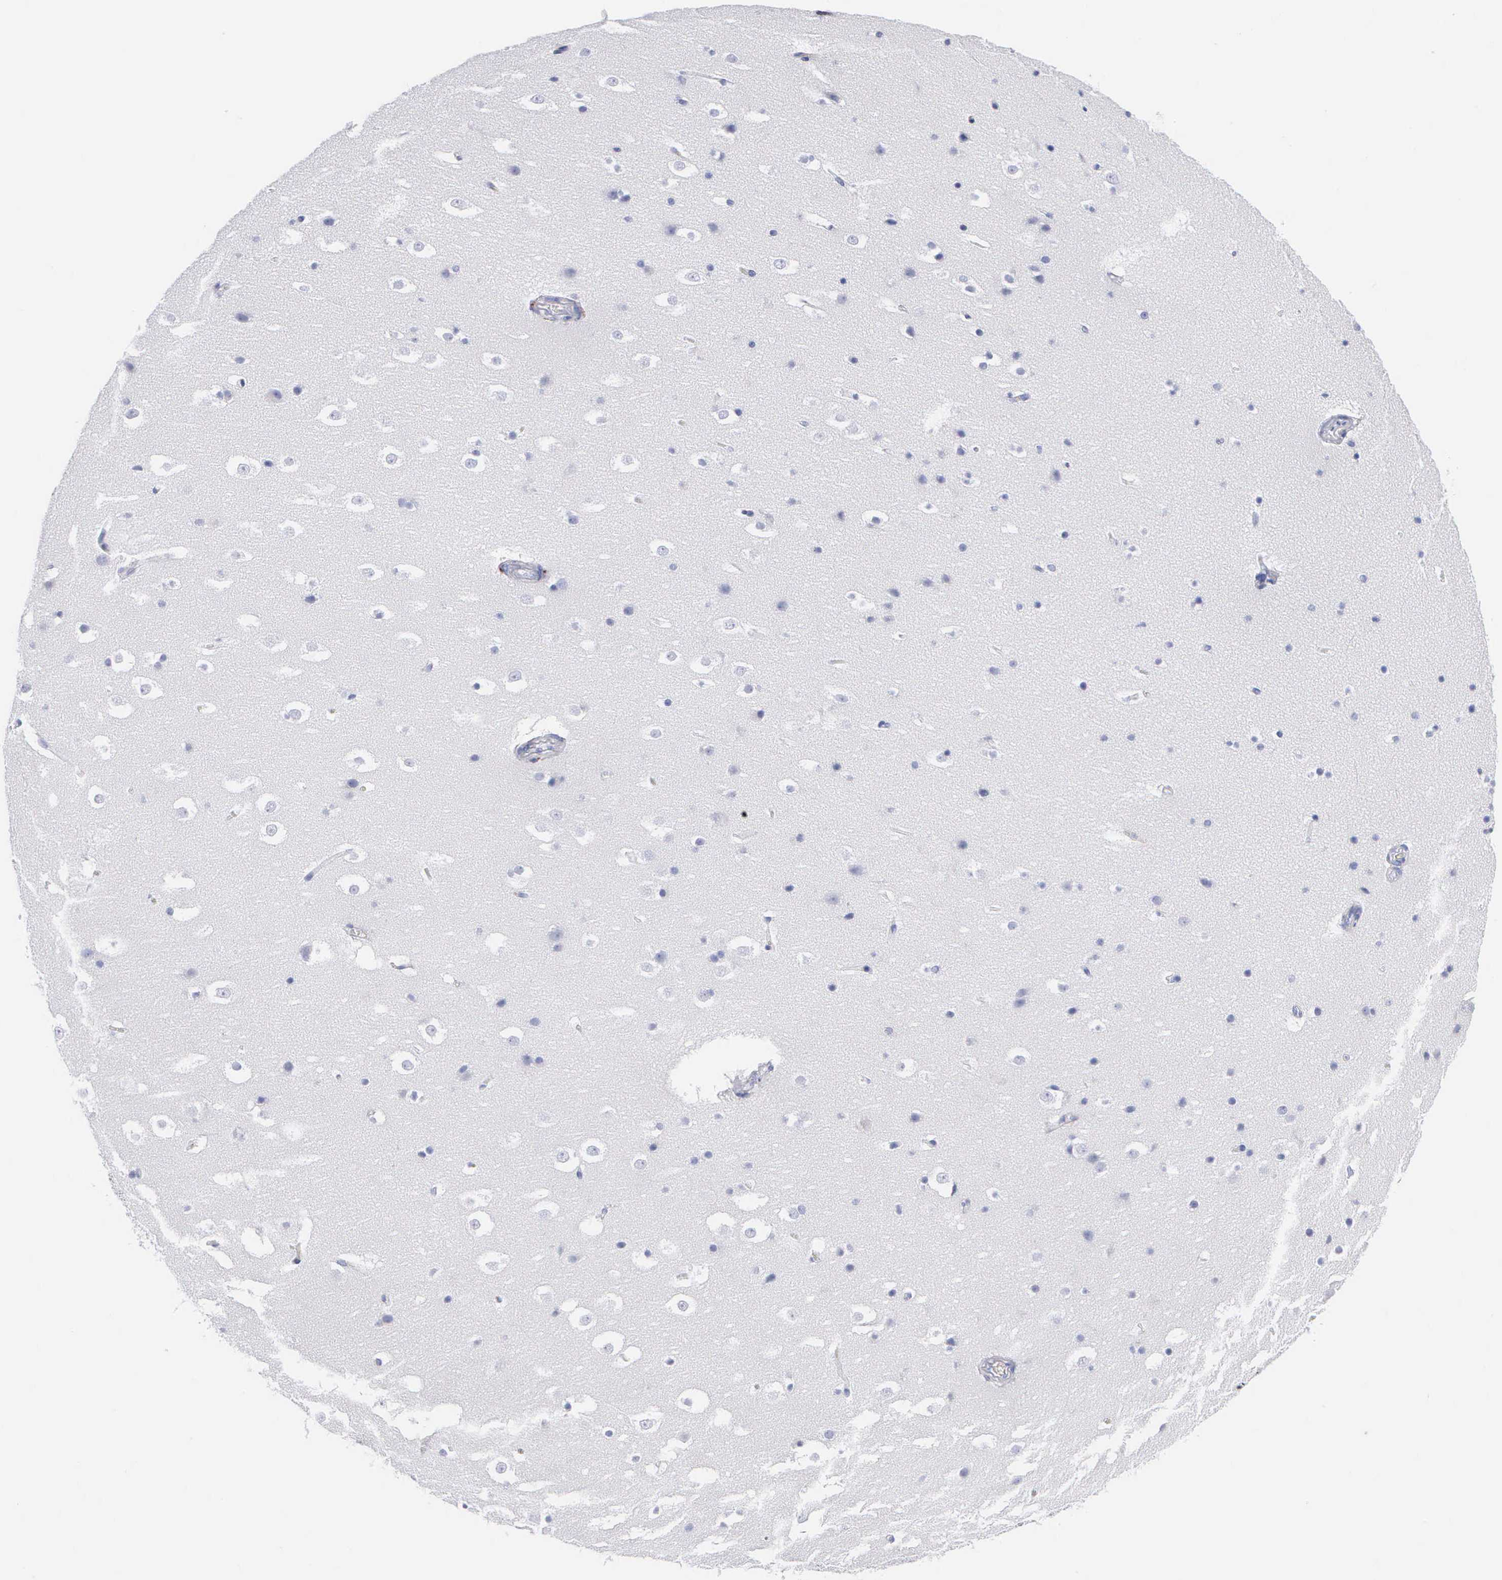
{"staining": {"intensity": "negative", "quantity": "none", "location": "none"}, "tissue": "hippocampus", "cell_type": "Glial cells", "image_type": "normal", "snomed": [{"axis": "morphology", "description": "Normal tissue, NOS"}, {"axis": "topography", "description": "Hippocampus"}], "caption": "This is an immunohistochemistry (IHC) histopathology image of benign human hippocampus. There is no expression in glial cells.", "gene": "CTSL", "patient": {"sex": "male", "age": 45}}